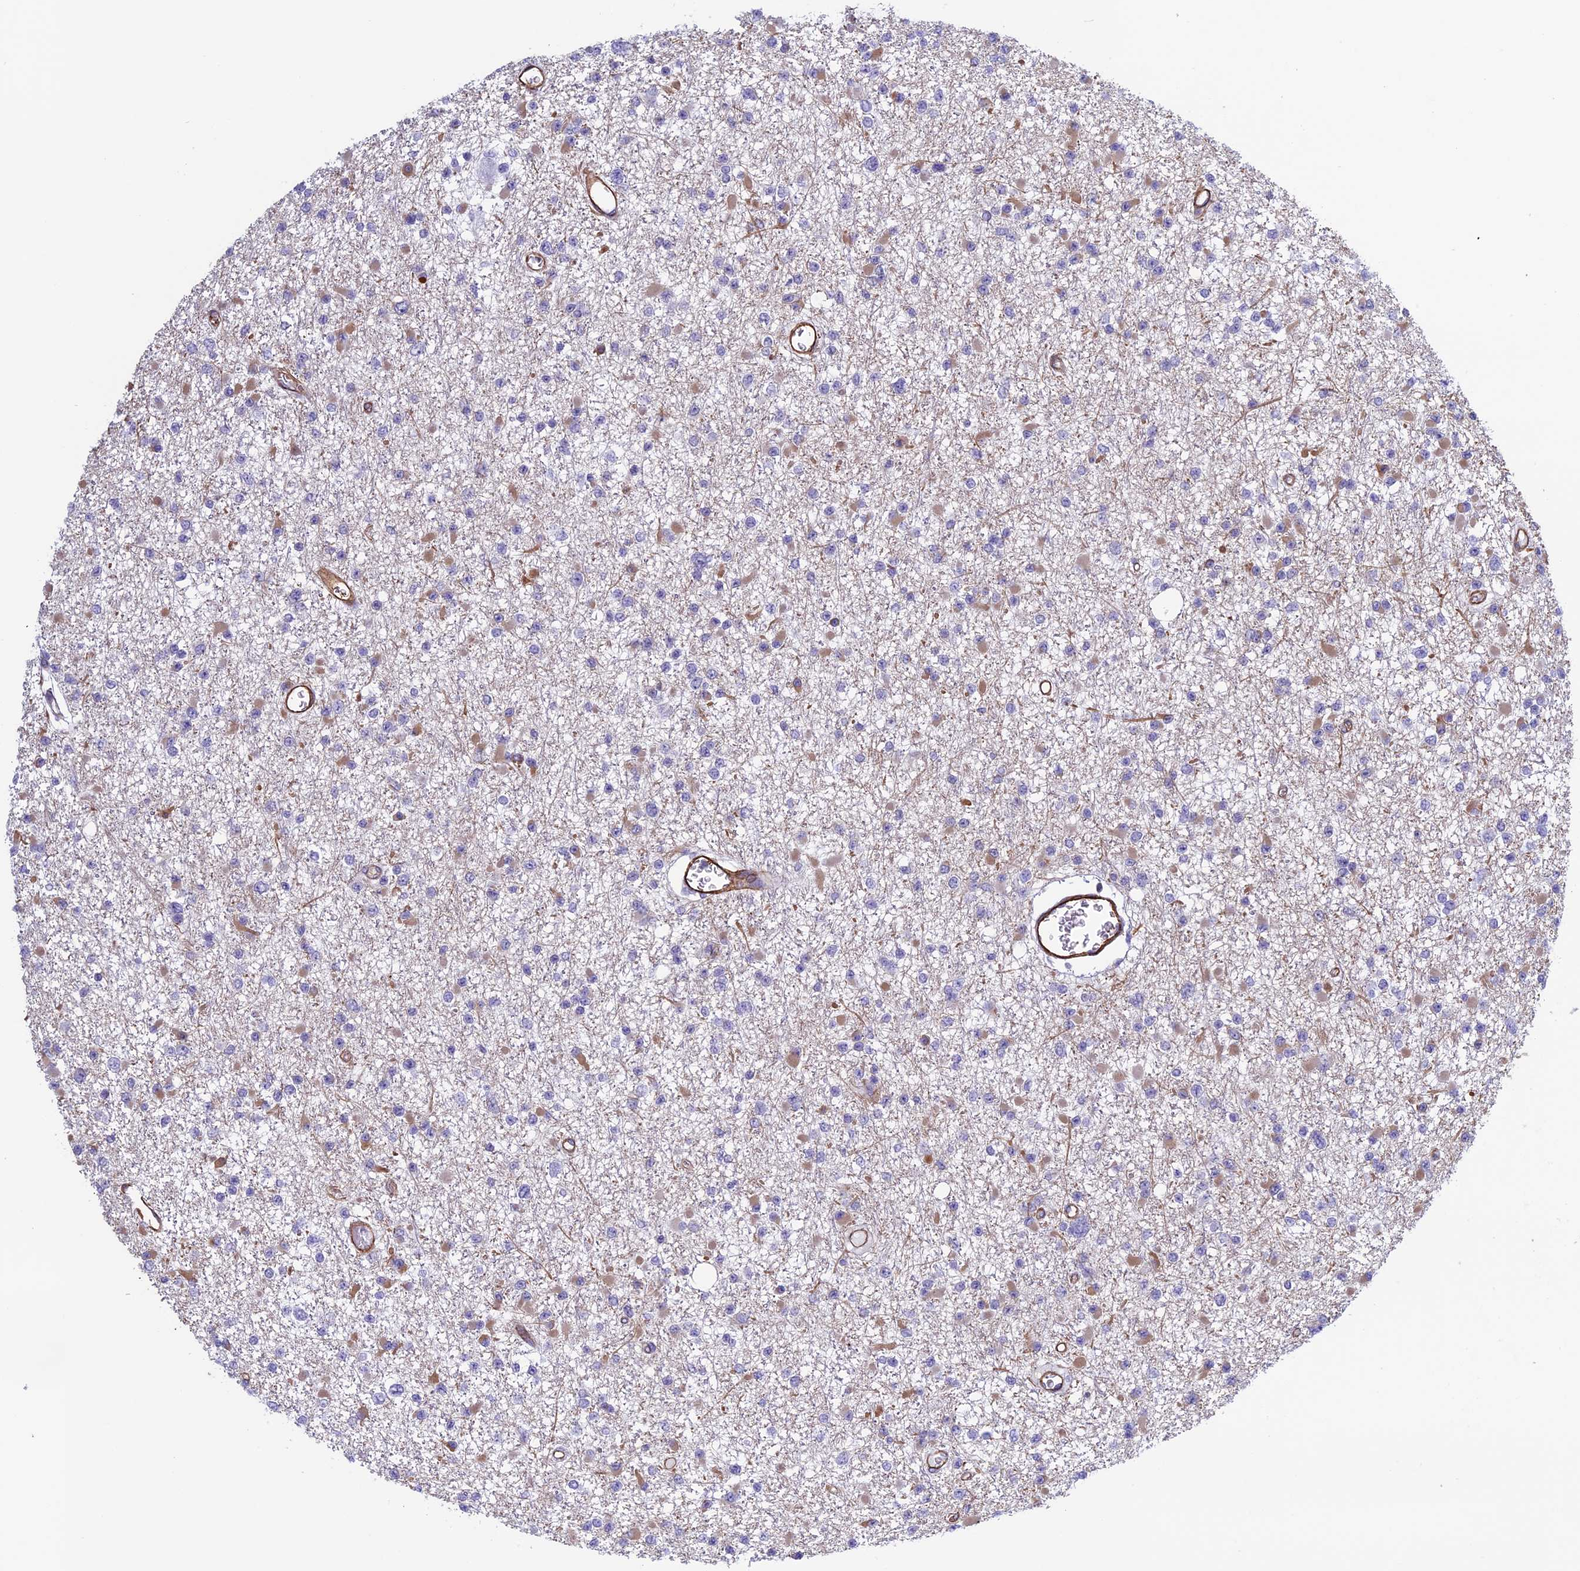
{"staining": {"intensity": "negative", "quantity": "none", "location": "none"}, "tissue": "glioma", "cell_type": "Tumor cells", "image_type": "cancer", "snomed": [{"axis": "morphology", "description": "Glioma, malignant, Low grade"}, {"axis": "topography", "description": "Brain"}], "caption": "Histopathology image shows no significant protein expression in tumor cells of malignant glioma (low-grade).", "gene": "ANGPTL2", "patient": {"sex": "female", "age": 22}}